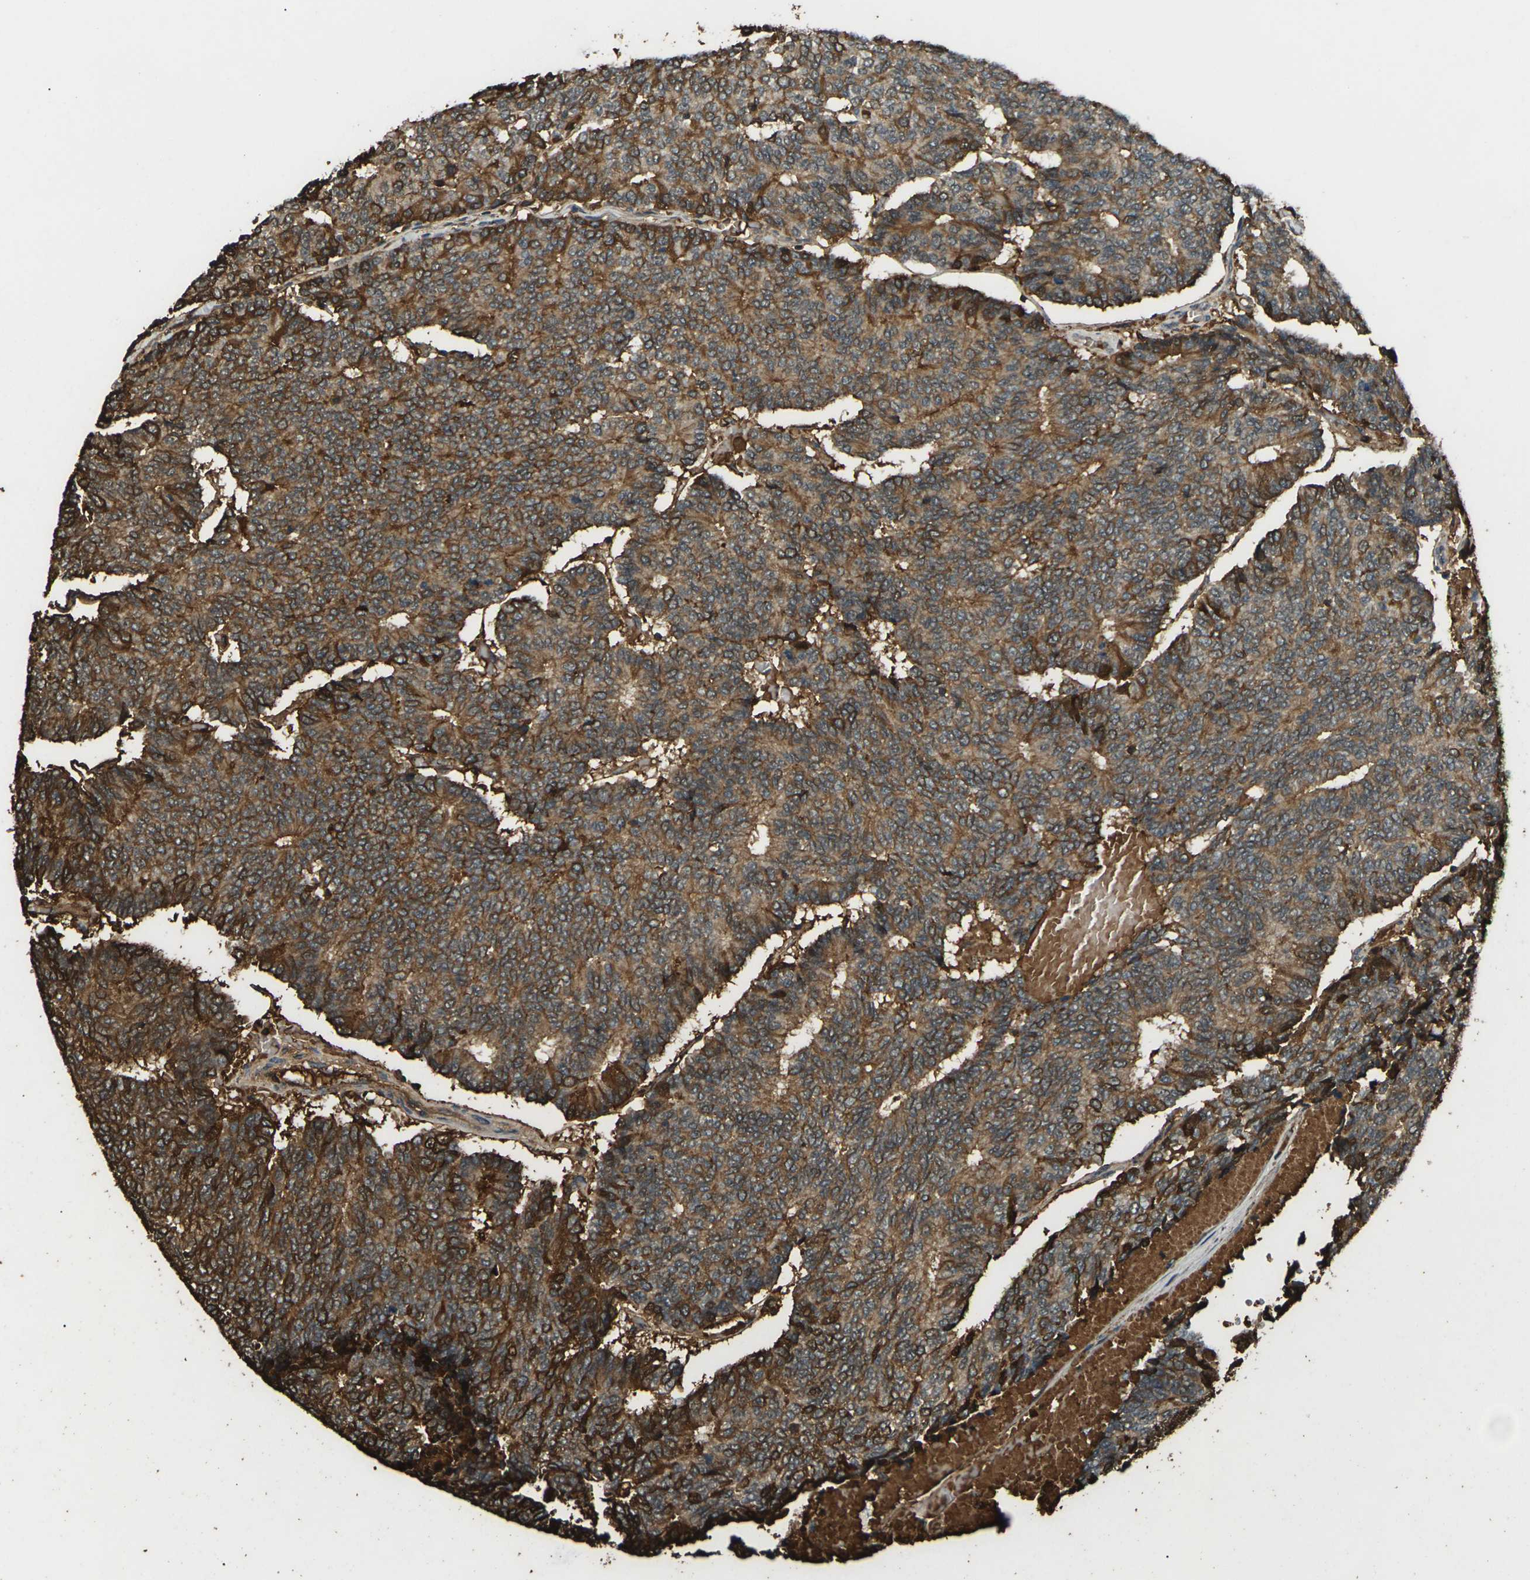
{"staining": {"intensity": "strong", "quantity": "25%-75%", "location": "cytoplasmic/membranous"}, "tissue": "prostate cancer", "cell_type": "Tumor cells", "image_type": "cancer", "snomed": [{"axis": "morphology", "description": "Normal tissue, NOS"}, {"axis": "morphology", "description": "Adenocarcinoma, High grade"}, {"axis": "topography", "description": "Prostate"}, {"axis": "topography", "description": "Seminal veicle"}], "caption": "High-grade adenocarcinoma (prostate) tissue demonstrates strong cytoplasmic/membranous staining in approximately 25%-75% of tumor cells Nuclei are stained in blue.", "gene": "CYP1B1", "patient": {"sex": "male", "age": 55}}